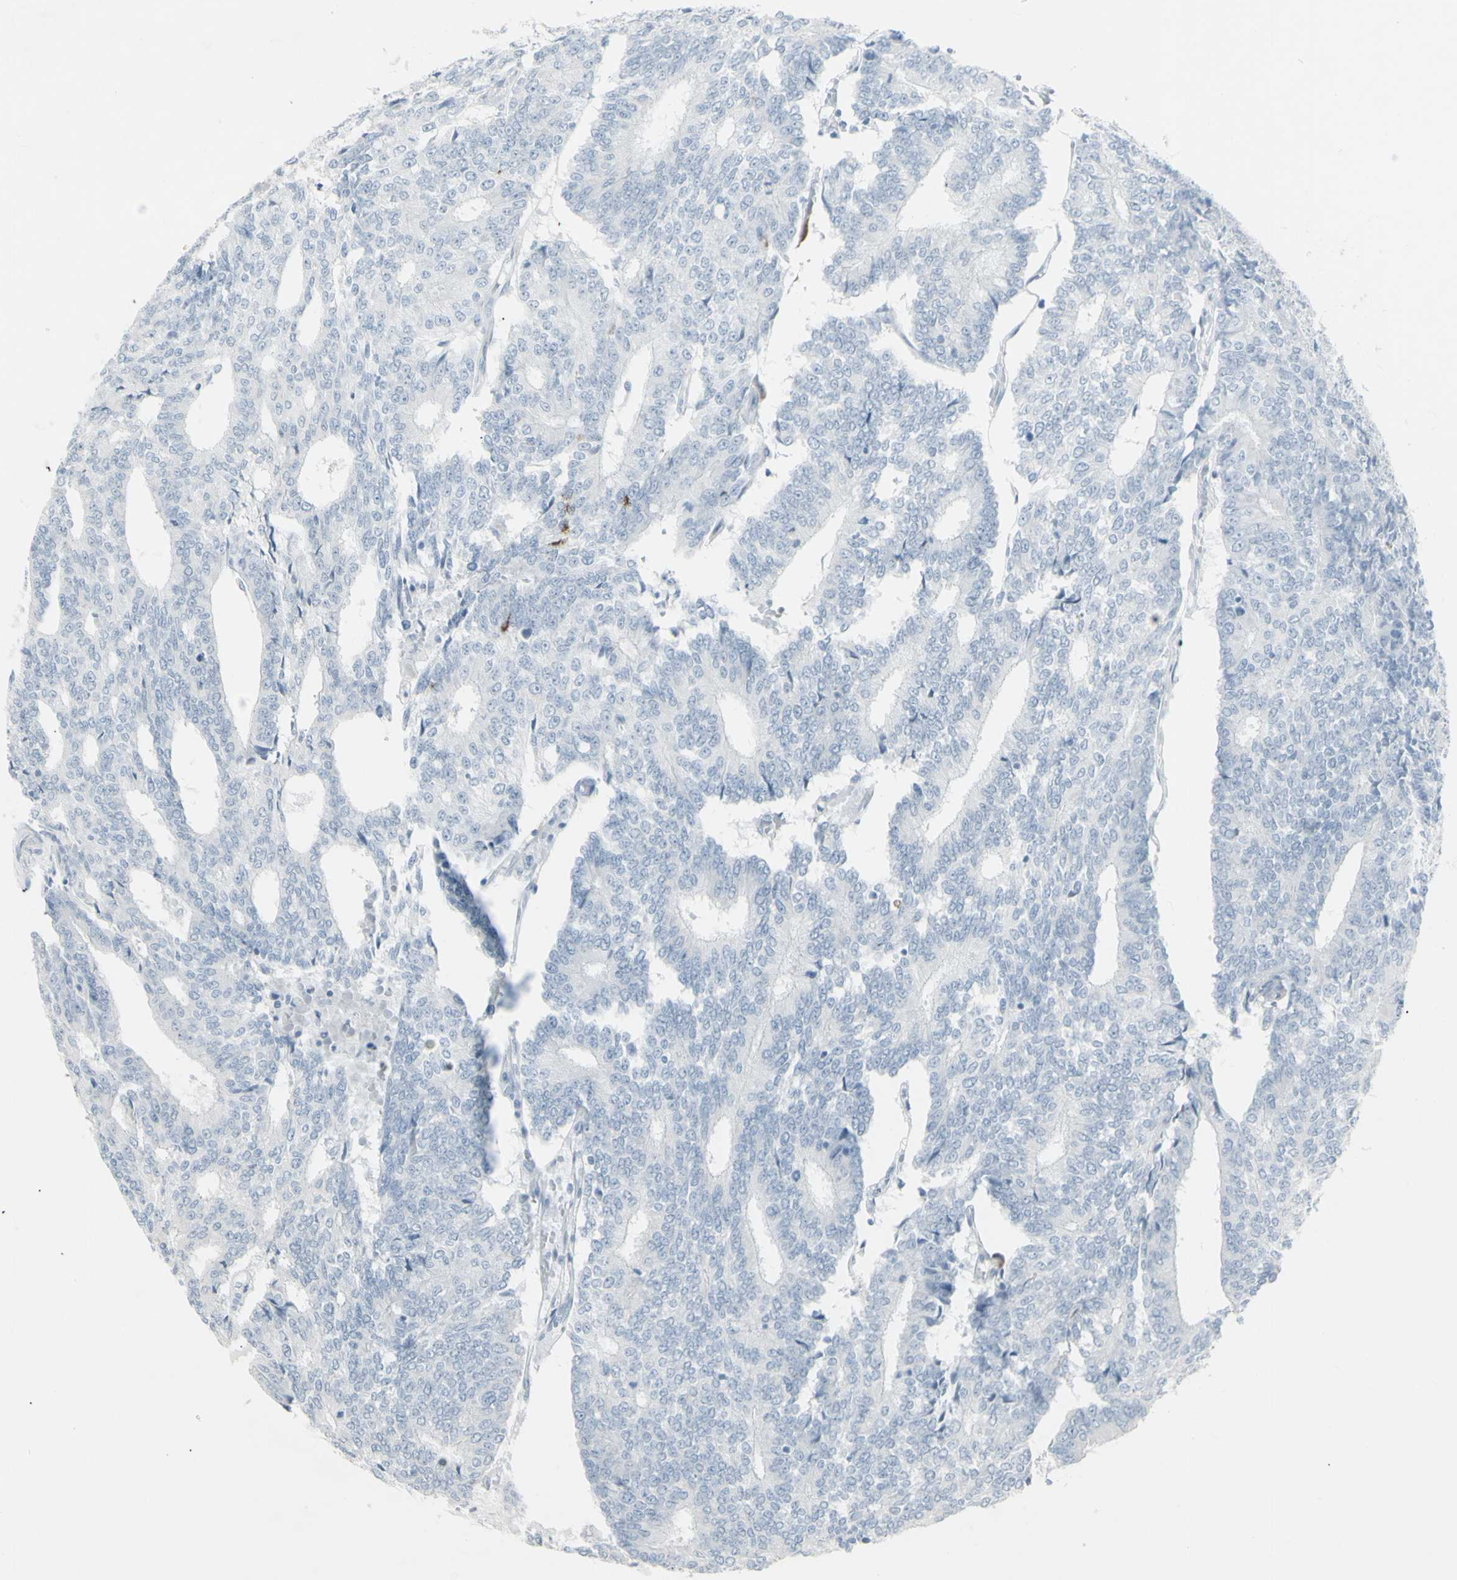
{"staining": {"intensity": "negative", "quantity": "none", "location": "none"}, "tissue": "prostate cancer", "cell_type": "Tumor cells", "image_type": "cancer", "snomed": [{"axis": "morphology", "description": "Normal tissue, NOS"}, {"axis": "morphology", "description": "Adenocarcinoma, High grade"}, {"axis": "topography", "description": "Prostate"}, {"axis": "topography", "description": "Seminal veicle"}], "caption": "Prostate high-grade adenocarcinoma was stained to show a protein in brown. There is no significant staining in tumor cells.", "gene": "YBX2", "patient": {"sex": "male", "age": 55}}